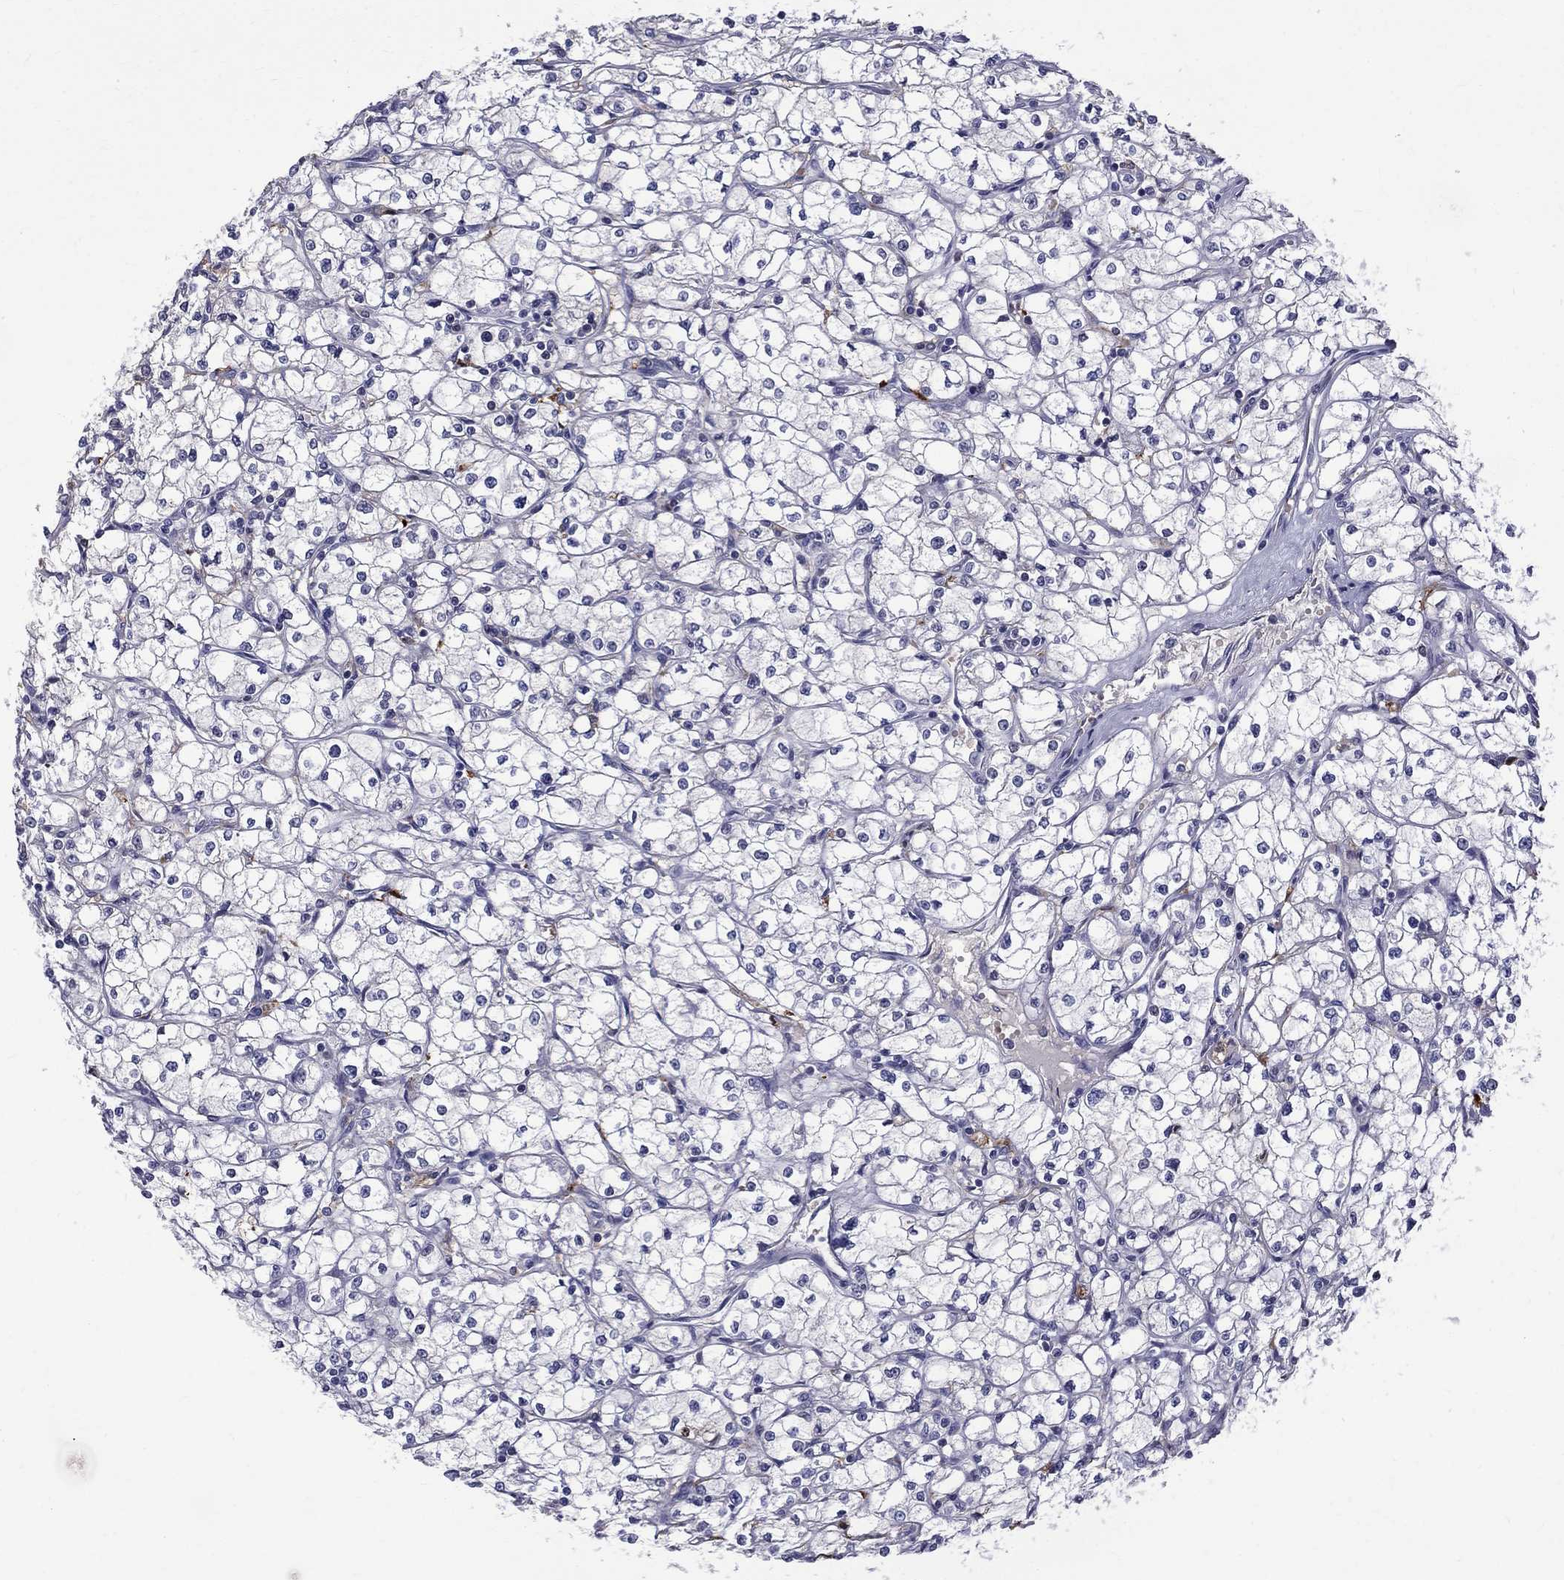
{"staining": {"intensity": "negative", "quantity": "none", "location": "none"}, "tissue": "renal cancer", "cell_type": "Tumor cells", "image_type": "cancer", "snomed": [{"axis": "morphology", "description": "Adenocarcinoma, NOS"}, {"axis": "topography", "description": "Kidney"}], "caption": "The immunohistochemistry micrograph has no significant expression in tumor cells of adenocarcinoma (renal) tissue. Nuclei are stained in blue.", "gene": "AGER", "patient": {"sex": "male", "age": 67}}